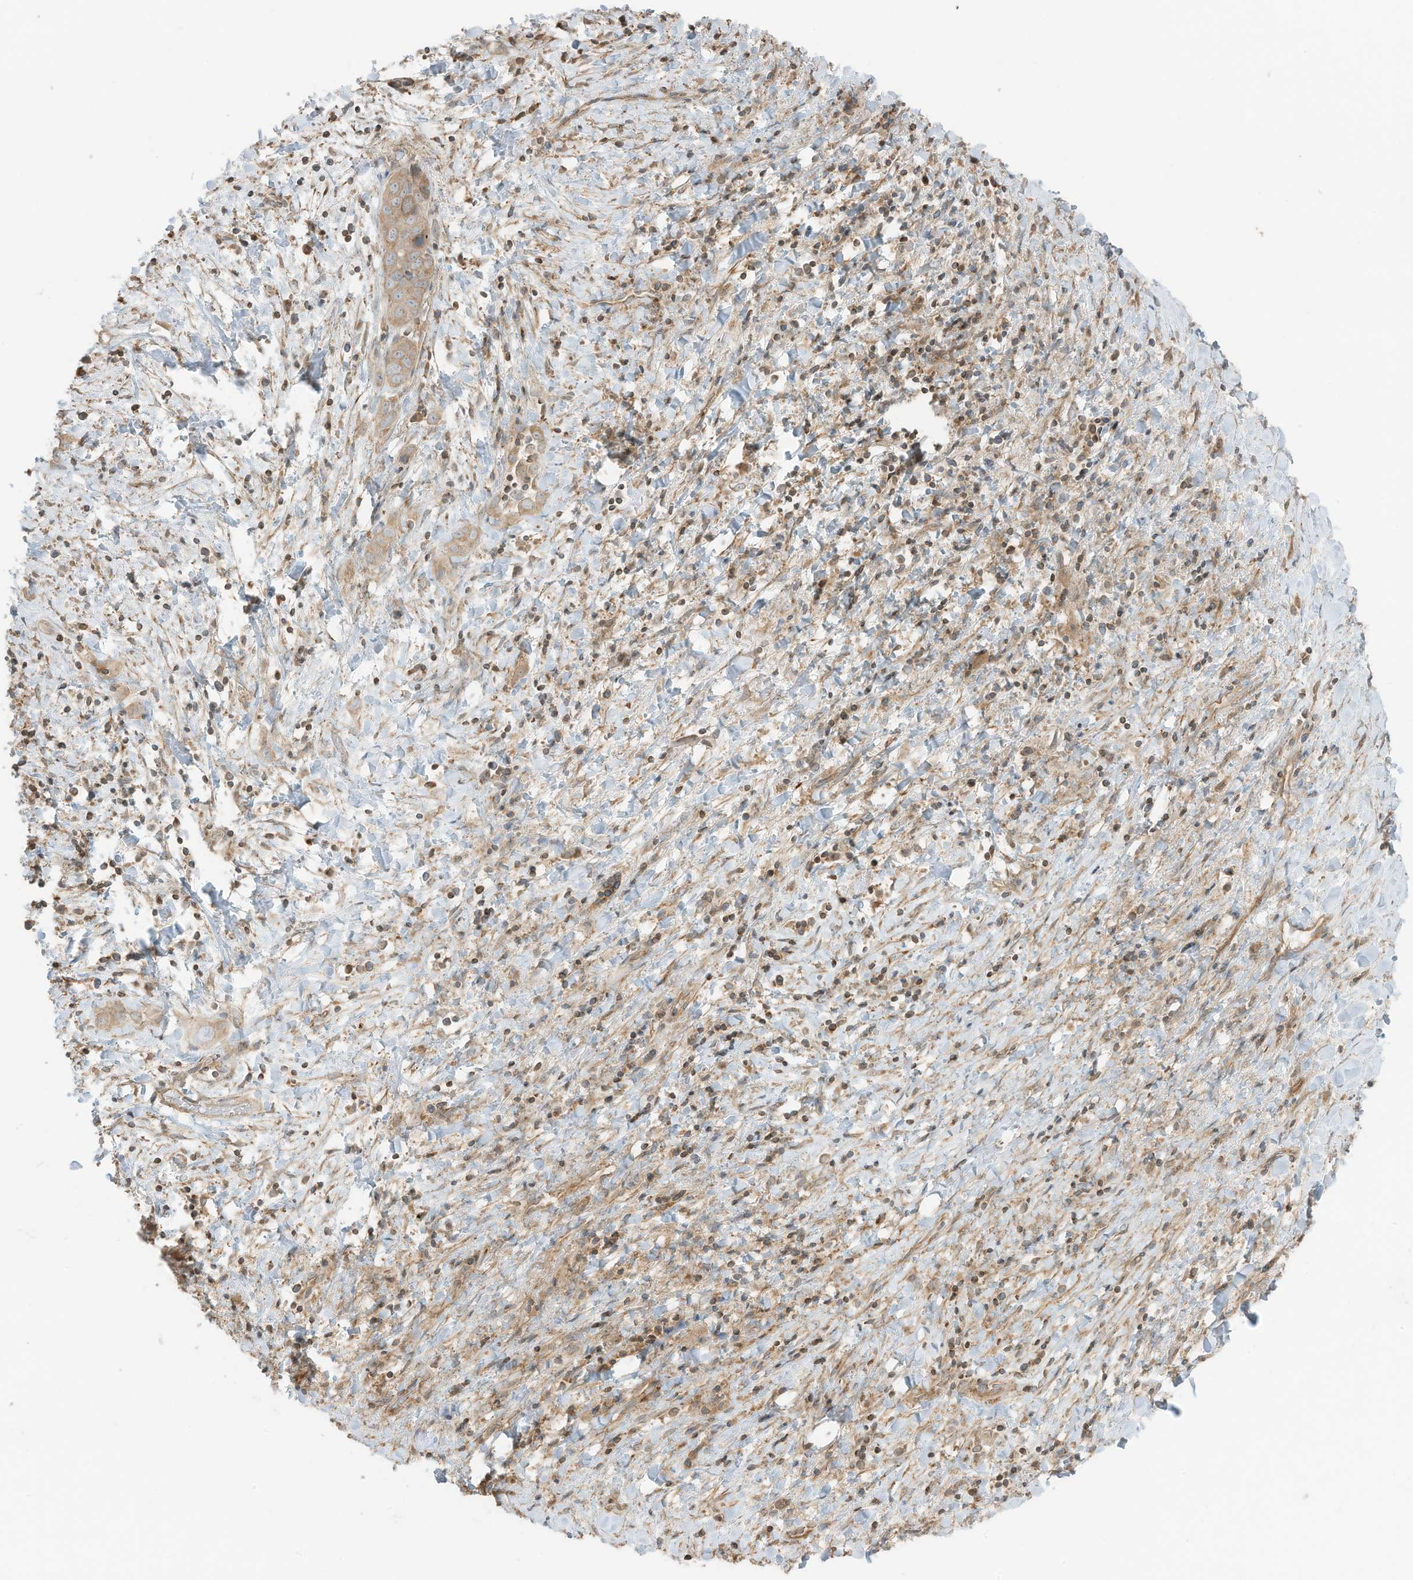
{"staining": {"intensity": "weak", "quantity": ">75%", "location": "cytoplasmic/membranous"}, "tissue": "liver cancer", "cell_type": "Tumor cells", "image_type": "cancer", "snomed": [{"axis": "morphology", "description": "Cholangiocarcinoma"}, {"axis": "topography", "description": "Liver"}], "caption": "Weak cytoplasmic/membranous positivity is identified in about >75% of tumor cells in liver cancer. The staining is performed using DAB brown chromogen to label protein expression. The nuclei are counter-stained blue using hematoxylin.", "gene": "SLC25A12", "patient": {"sex": "female", "age": 52}}